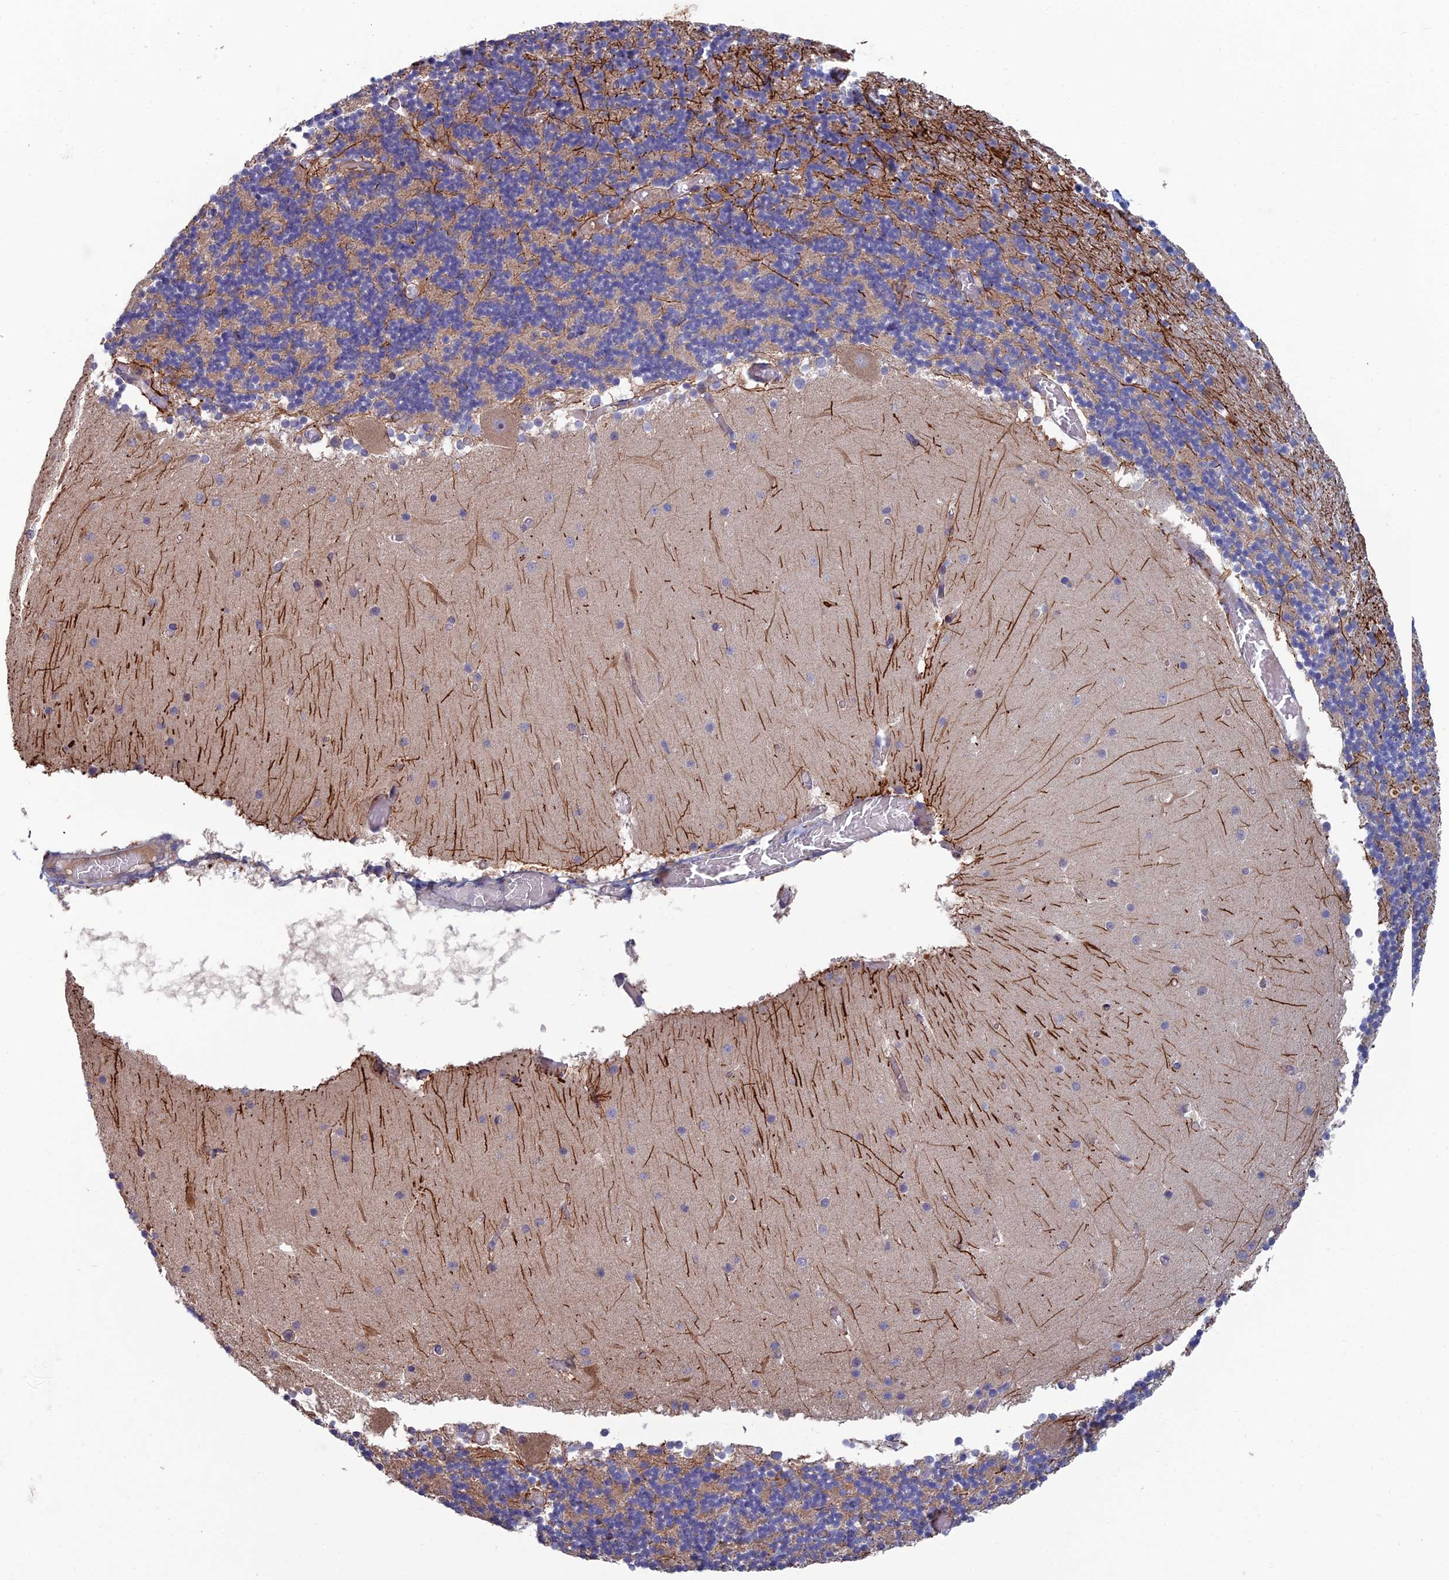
{"staining": {"intensity": "weak", "quantity": "25%-75%", "location": "cytoplasmic/membranous"}, "tissue": "cerebellum", "cell_type": "Cells in granular layer", "image_type": "normal", "snomed": [{"axis": "morphology", "description": "Normal tissue, NOS"}, {"axis": "topography", "description": "Cerebellum"}], "caption": "Immunohistochemical staining of benign human cerebellum reveals 25%-75% levels of weak cytoplasmic/membranous protein positivity in approximately 25%-75% of cells in granular layer. The staining was performed using DAB, with brown indicating positive protein expression. Nuclei are stained blue with hematoxylin.", "gene": "USP37", "patient": {"sex": "female", "age": 28}}